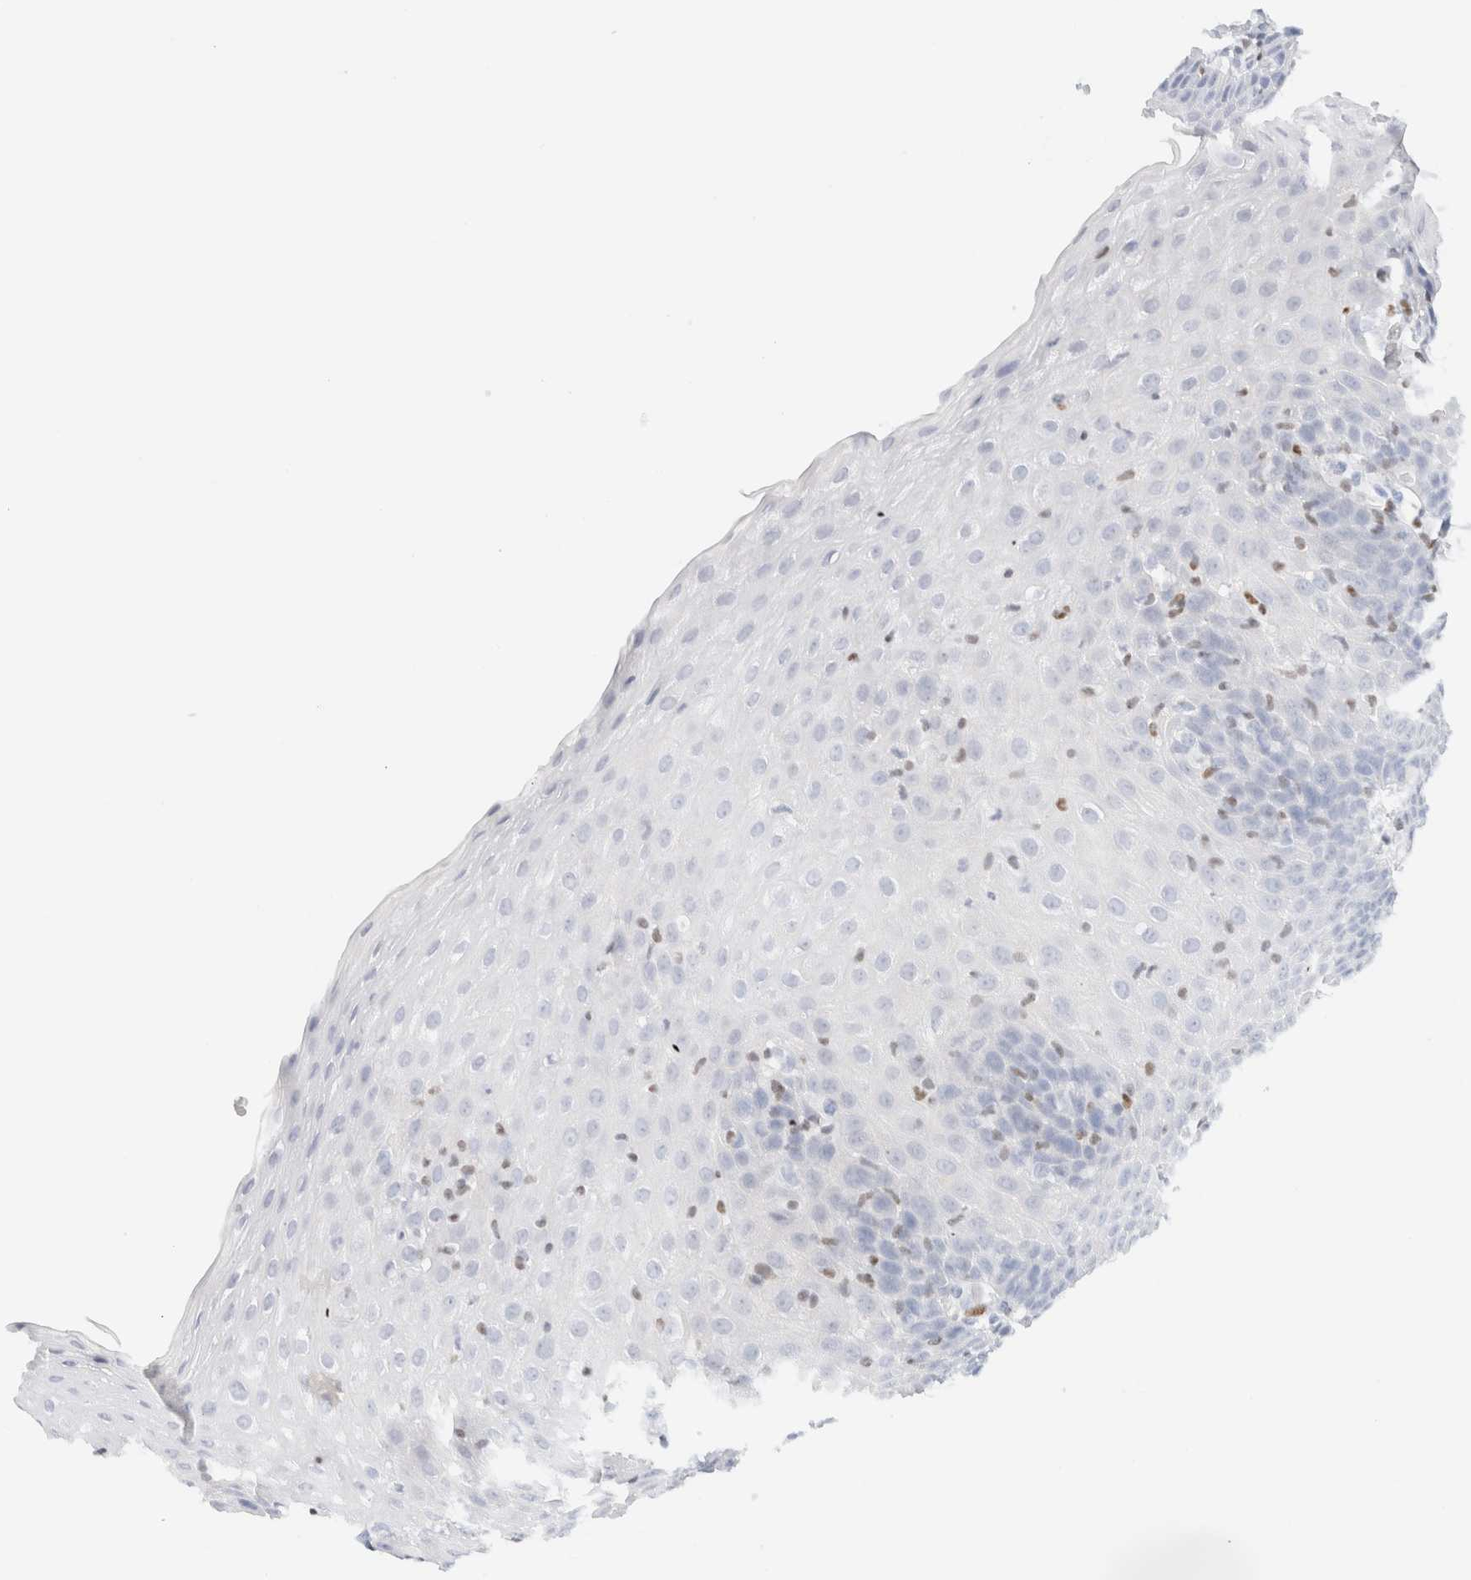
{"staining": {"intensity": "negative", "quantity": "none", "location": "none"}, "tissue": "esophagus", "cell_type": "Squamous epithelial cells", "image_type": "normal", "snomed": [{"axis": "morphology", "description": "Normal tissue, NOS"}, {"axis": "topography", "description": "Esophagus"}], "caption": "Immunohistochemistry of benign esophagus demonstrates no positivity in squamous epithelial cells.", "gene": "IKZF3", "patient": {"sex": "female", "age": 61}}